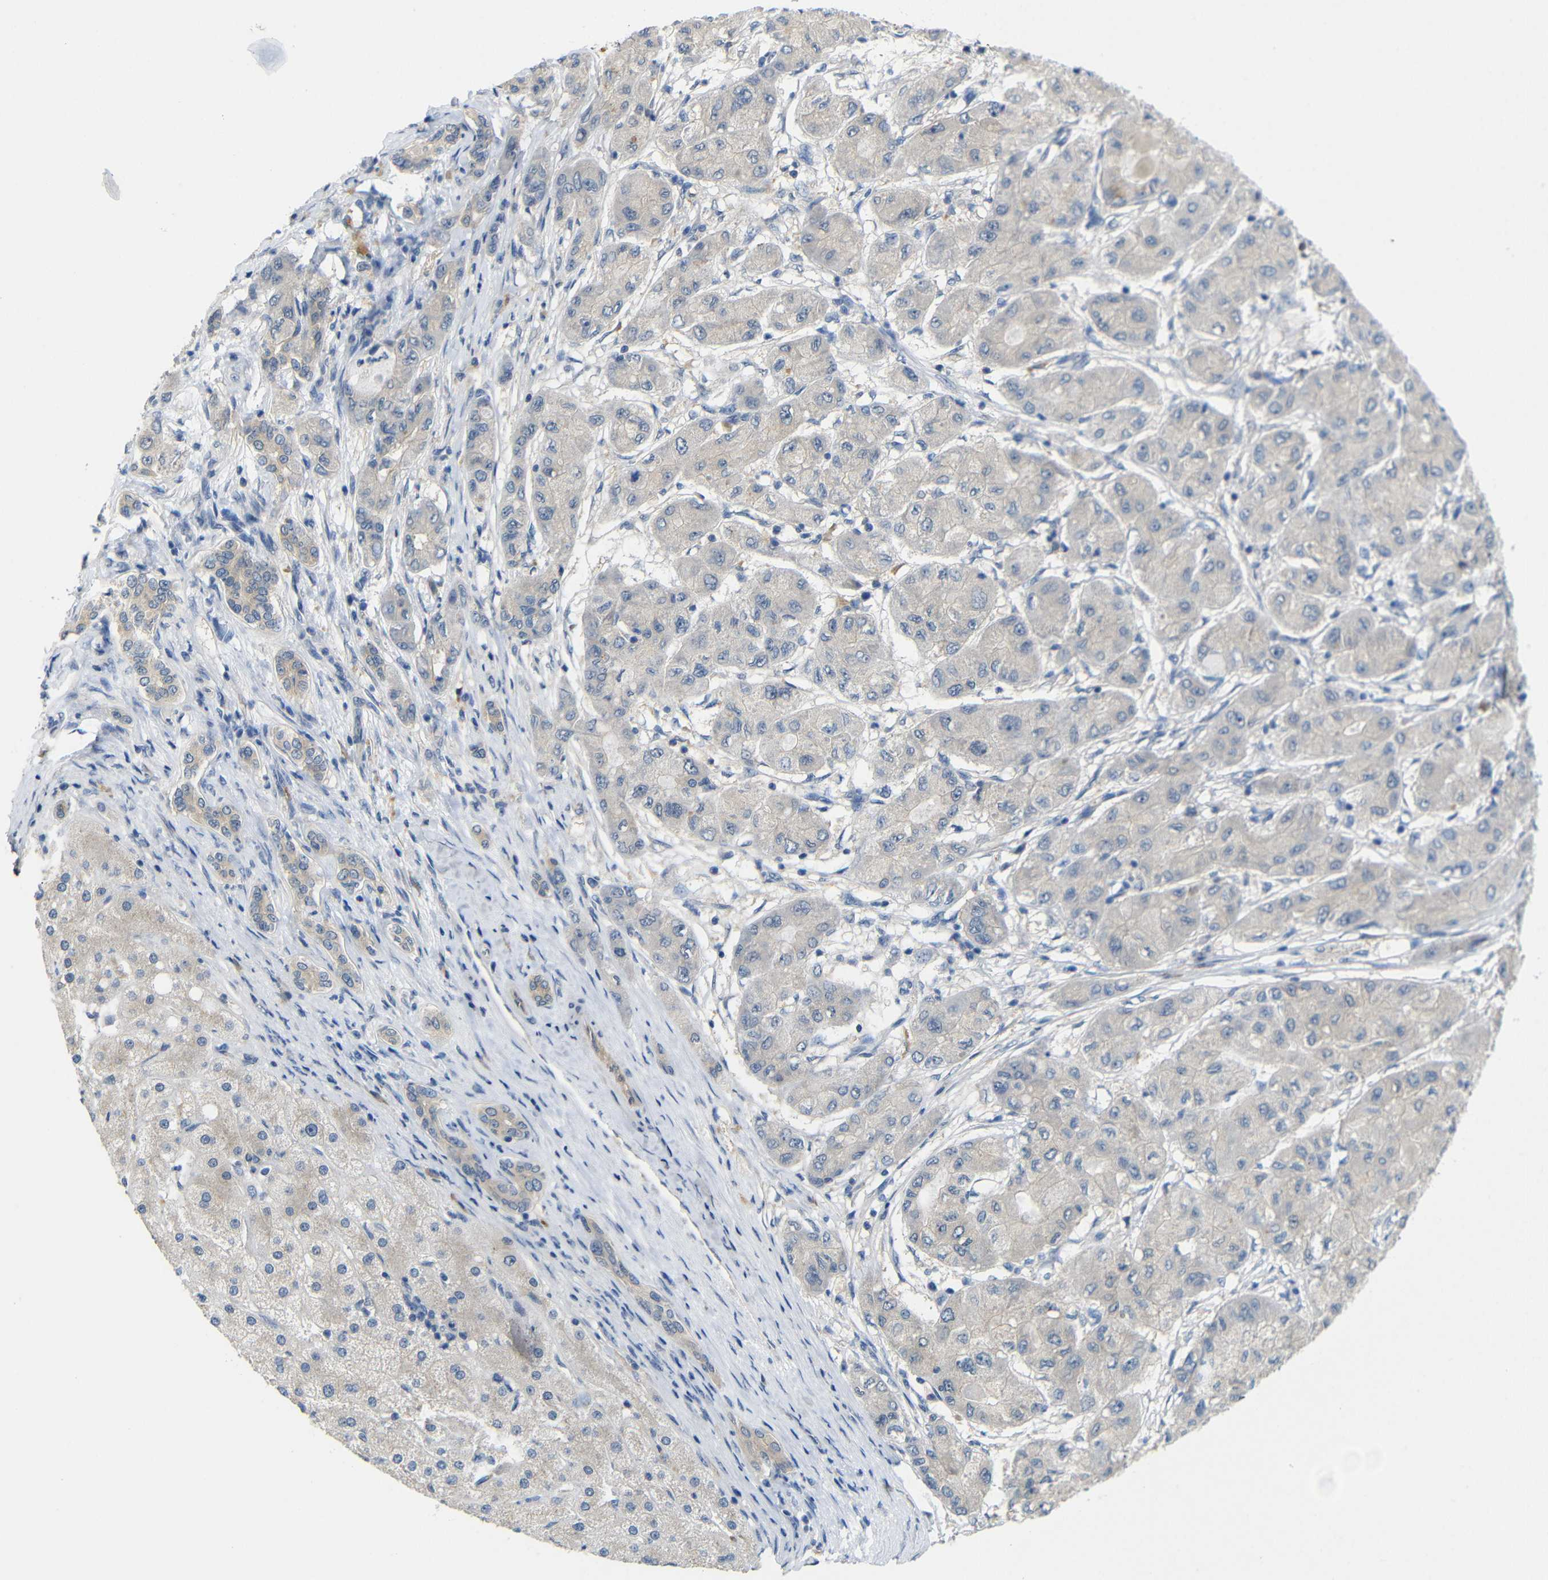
{"staining": {"intensity": "weak", "quantity": "<25%", "location": "cytoplasmic/membranous"}, "tissue": "liver cancer", "cell_type": "Tumor cells", "image_type": "cancer", "snomed": [{"axis": "morphology", "description": "Carcinoma, Hepatocellular, NOS"}, {"axis": "topography", "description": "Liver"}], "caption": "Human liver cancer stained for a protein using immunohistochemistry shows no staining in tumor cells.", "gene": "TBC1D32", "patient": {"sex": "male", "age": 80}}